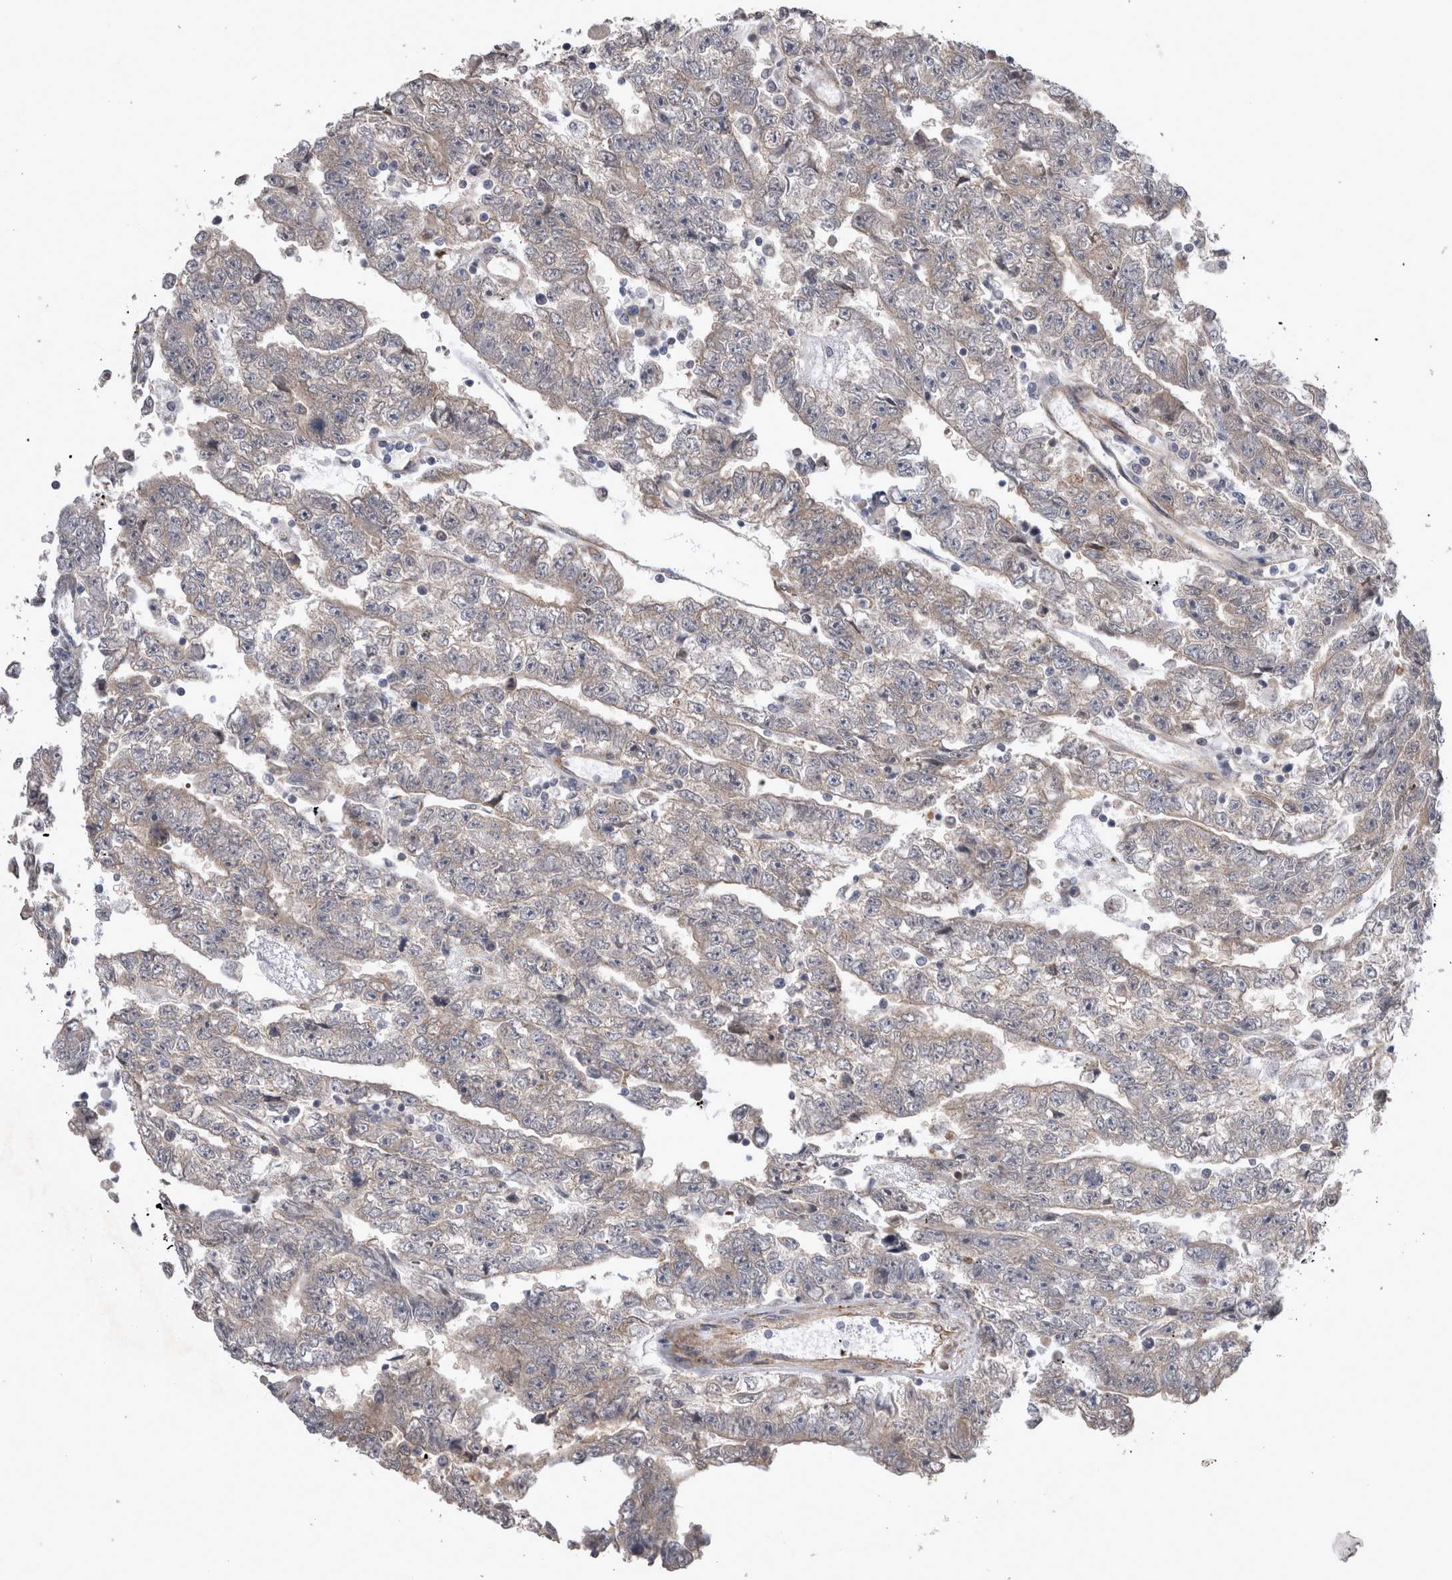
{"staining": {"intensity": "negative", "quantity": "none", "location": "none"}, "tissue": "testis cancer", "cell_type": "Tumor cells", "image_type": "cancer", "snomed": [{"axis": "morphology", "description": "Carcinoma, Embryonal, NOS"}, {"axis": "topography", "description": "Testis"}], "caption": "An image of testis cancer stained for a protein displays no brown staining in tumor cells.", "gene": "DDX6", "patient": {"sex": "male", "age": 25}}